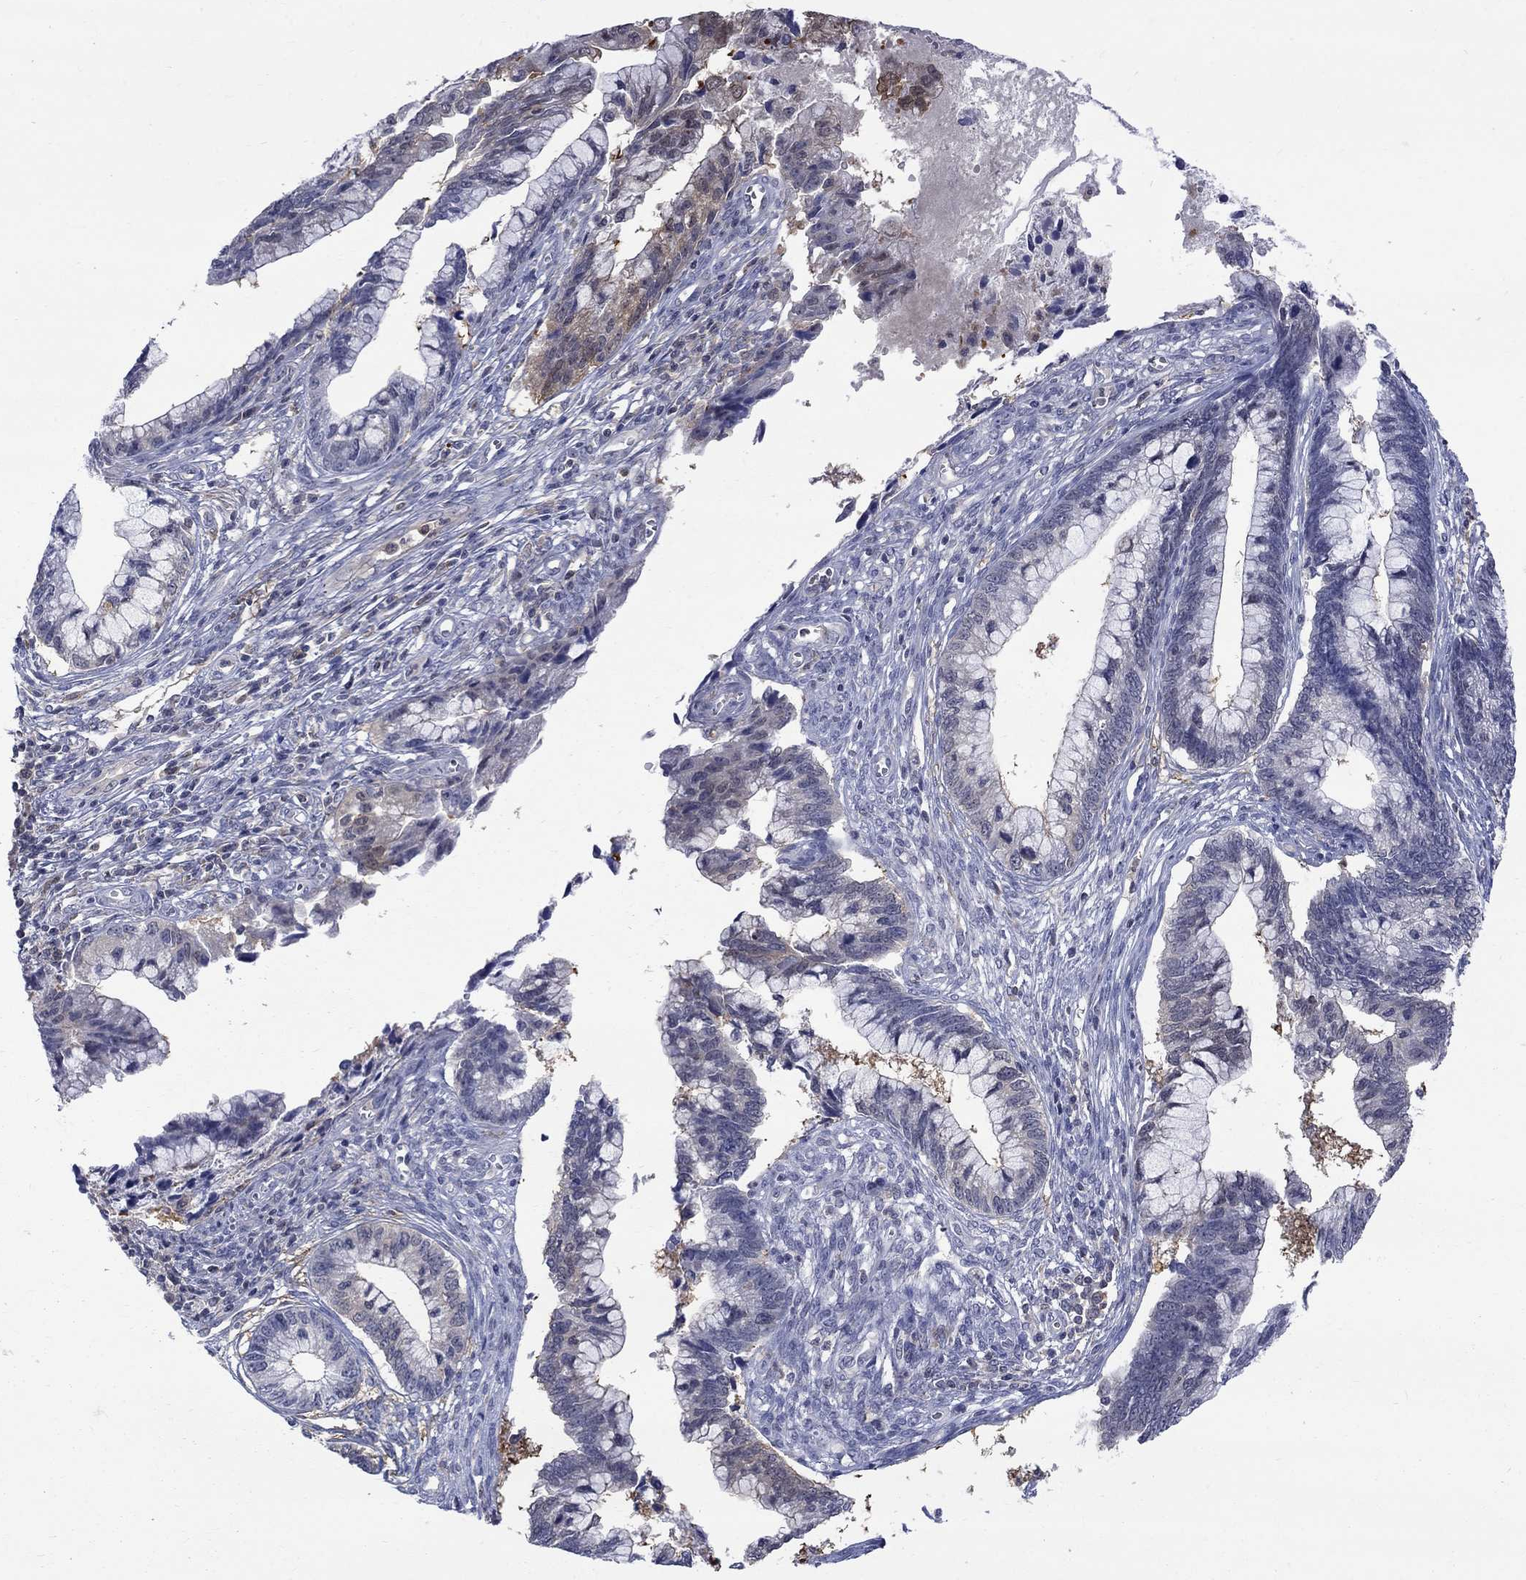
{"staining": {"intensity": "negative", "quantity": "none", "location": "none"}, "tissue": "cervical cancer", "cell_type": "Tumor cells", "image_type": "cancer", "snomed": [{"axis": "morphology", "description": "Adenocarcinoma, NOS"}, {"axis": "topography", "description": "Cervix"}], "caption": "High magnification brightfield microscopy of adenocarcinoma (cervical) stained with DAB (3,3'-diaminobenzidine) (brown) and counterstained with hematoxylin (blue): tumor cells show no significant staining.", "gene": "HKDC1", "patient": {"sex": "female", "age": 44}}